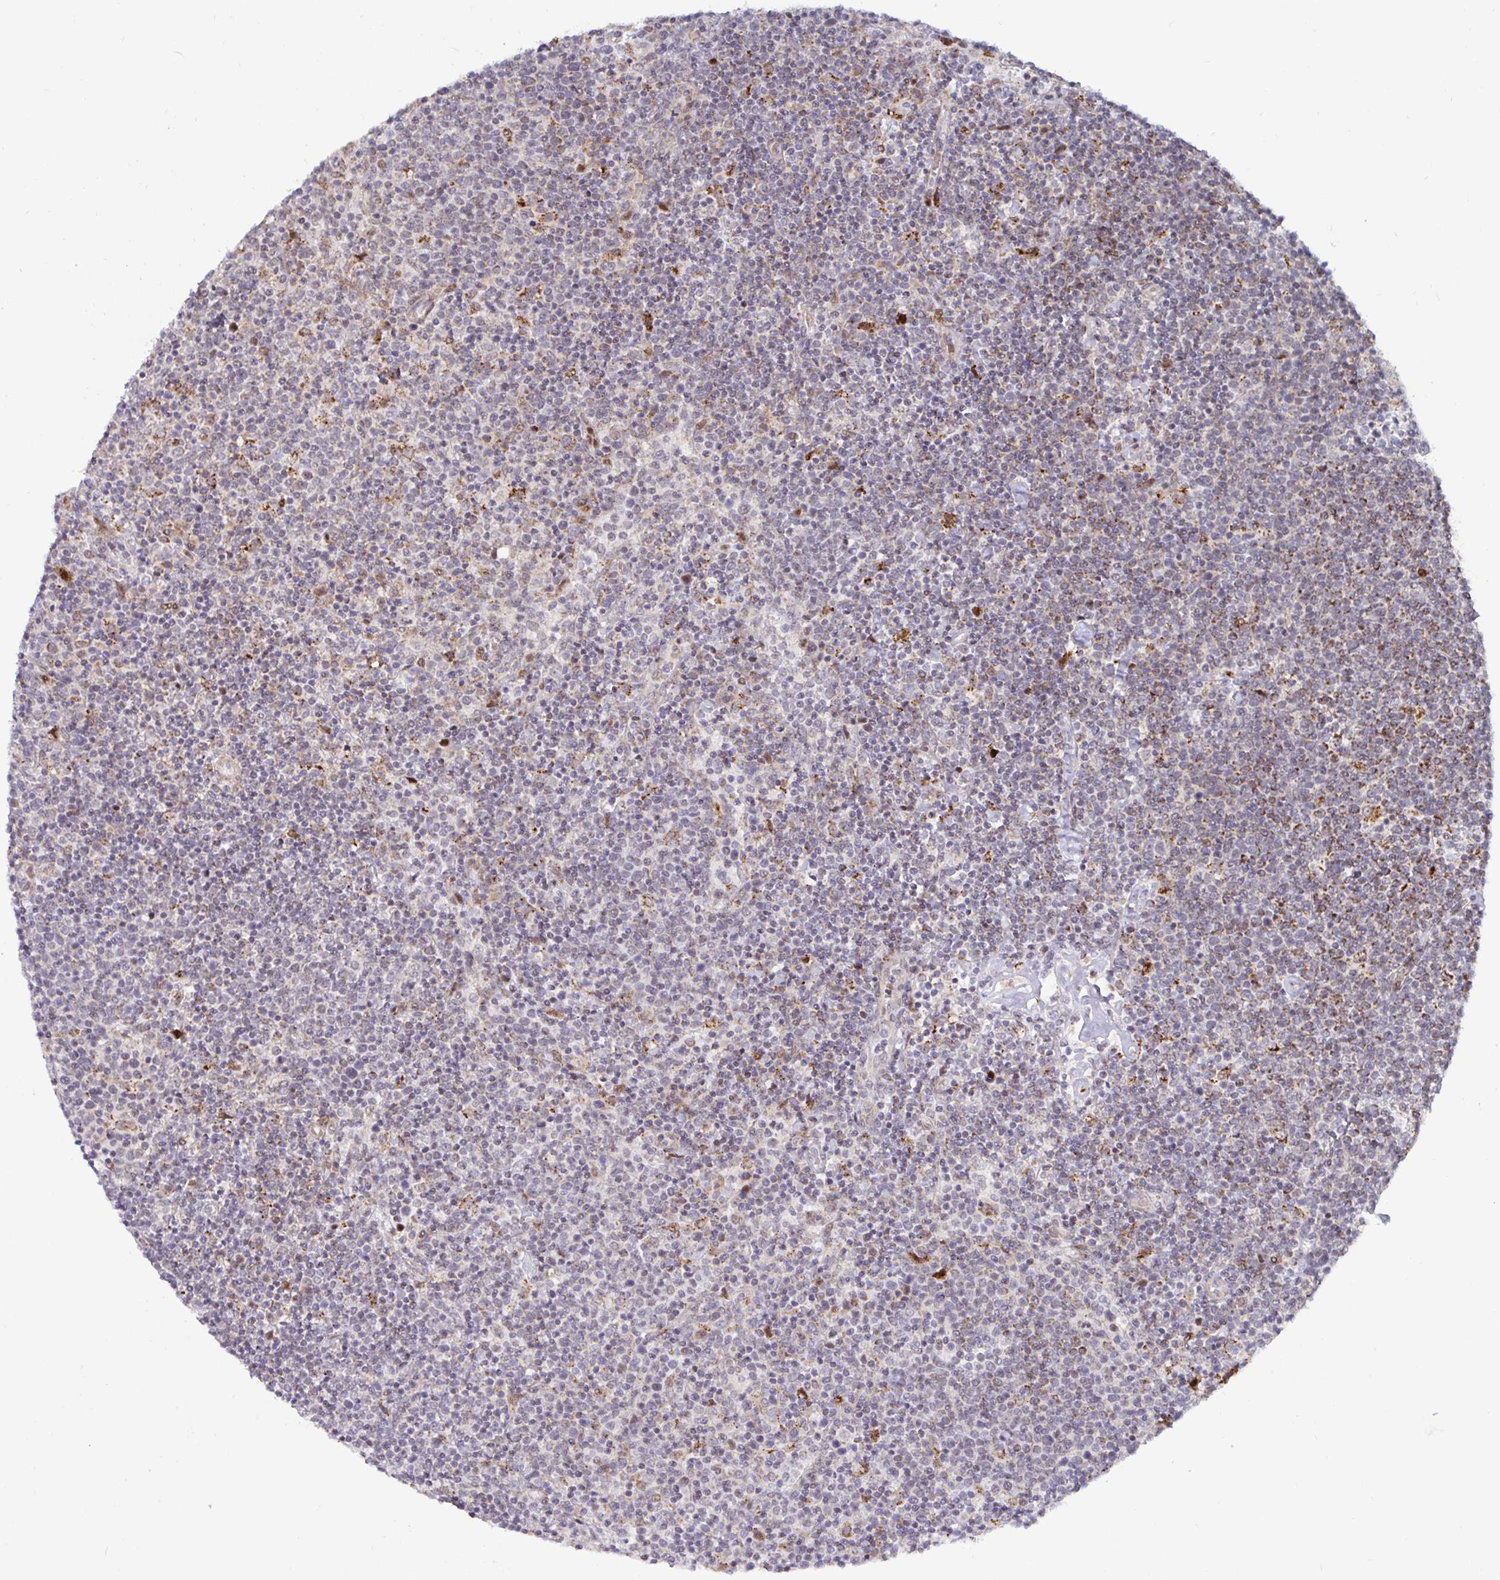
{"staining": {"intensity": "moderate", "quantity": "<25%", "location": "cytoplasmic/membranous"}, "tissue": "lymphoma", "cell_type": "Tumor cells", "image_type": "cancer", "snomed": [{"axis": "morphology", "description": "Malignant lymphoma, non-Hodgkin's type, High grade"}, {"axis": "topography", "description": "Lymph node"}], "caption": "The histopathology image reveals staining of lymphoma, revealing moderate cytoplasmic/membranous protein expression (brown color) within tumor cells. The protein is stained brown, and the nuclei are stained in blue (DAB IHC with brightfield microscopy, high magnification).", "gene": "DZIP1", "patient": {"sex": "male", "age": 61}}